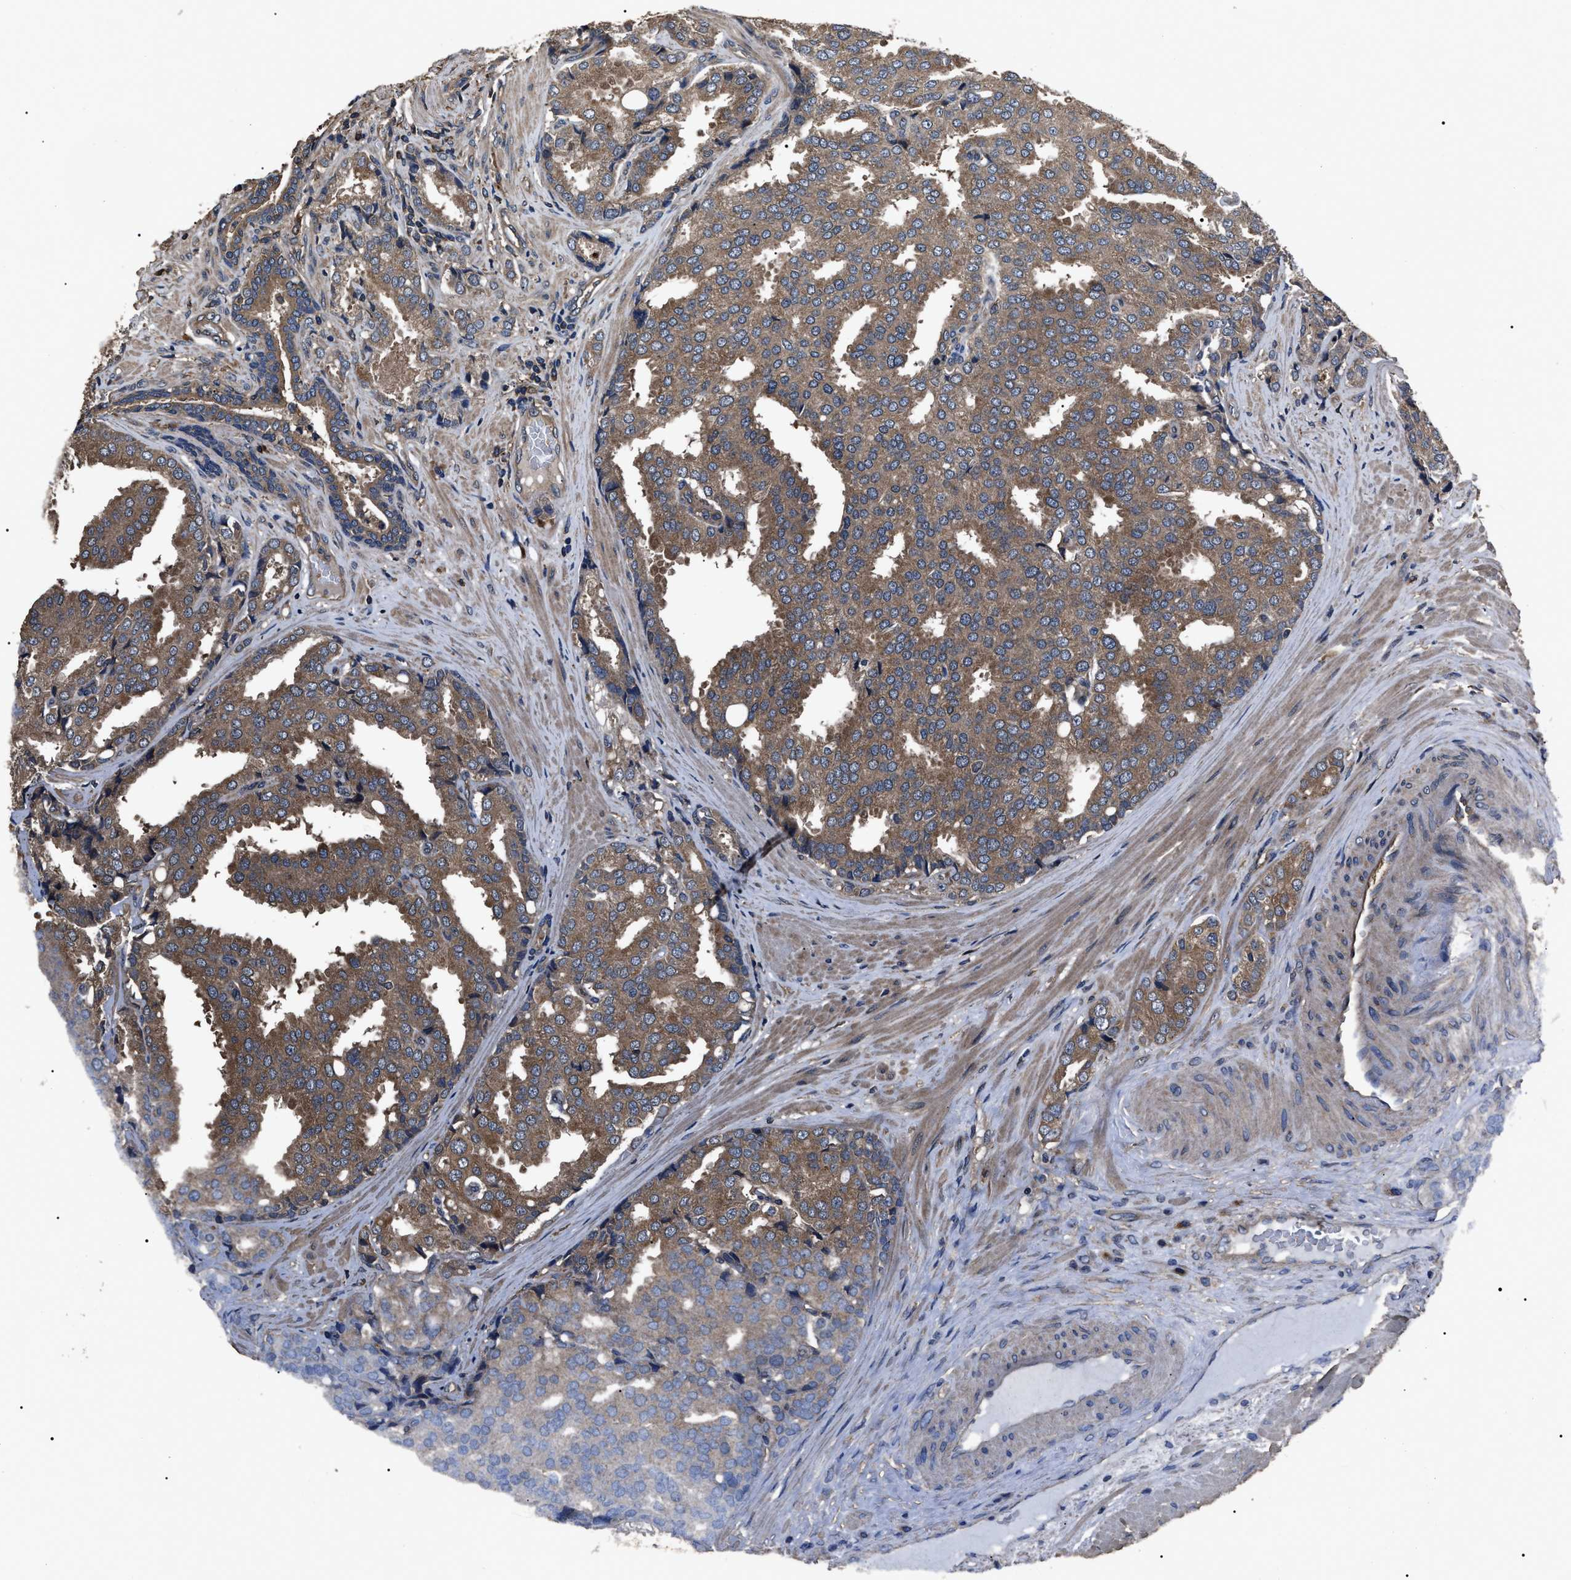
{"staining": {"intensity": "moderate", "quantity": ">75%", "location": "cytoplasmic/membranous"}, "tissue": "prostate cancer", "cell_type": "Tumor cells", "image_type": "cancer", "snomed": [{"axis": "morphology", "description": "Adenocarcinoma, High grade"}, {"axis": "topography", "description": "Prostate"}], "caption": "About >75% of tumor cells in high-grade adenocarcinoma (prostate) exhibit moderate cytoplasmic/membranous protein staining as visualized by brown immunohistochemical staining.", "gene": "RNF216", "patient": {"sex": "male", "age": 50}}